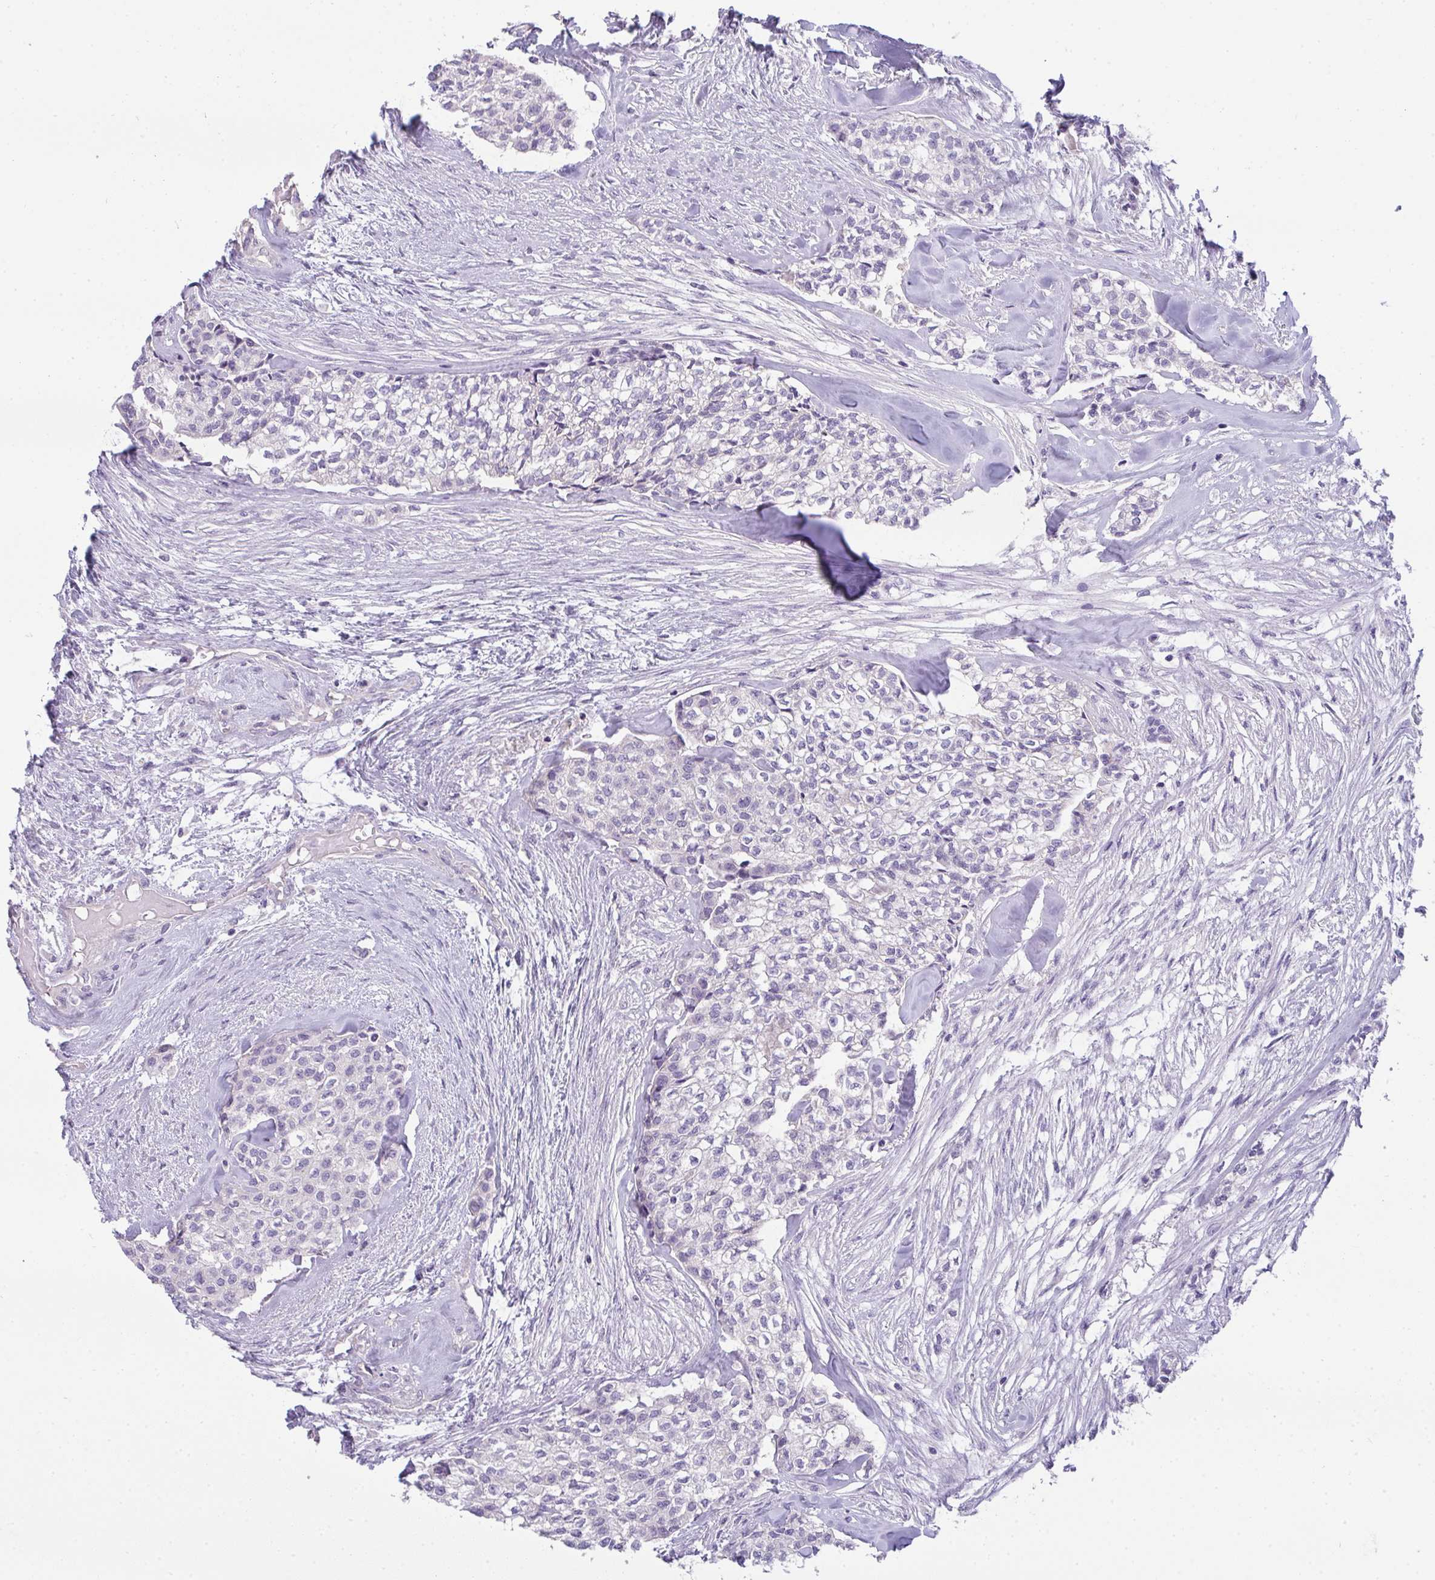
{"staining": {"intensity": "negative", "quantity": "none", "location": "none"}, "tissue": "head and neck cancer", "cell_type": "Tumor cells", "image_type": "cancer", "snomed": [{"axis": "morphology", "description": "Adenocarcinoma, NOS"}, {"axis": "topography", "description": "Head-Neck"}], "caption": "Immunohistochemical staining of human adenocarcinoma (head and neck) reveals no significant expression in tumor cells.", "gene": "FILIP1", "patient": {"sex": "male", "age": 81}}